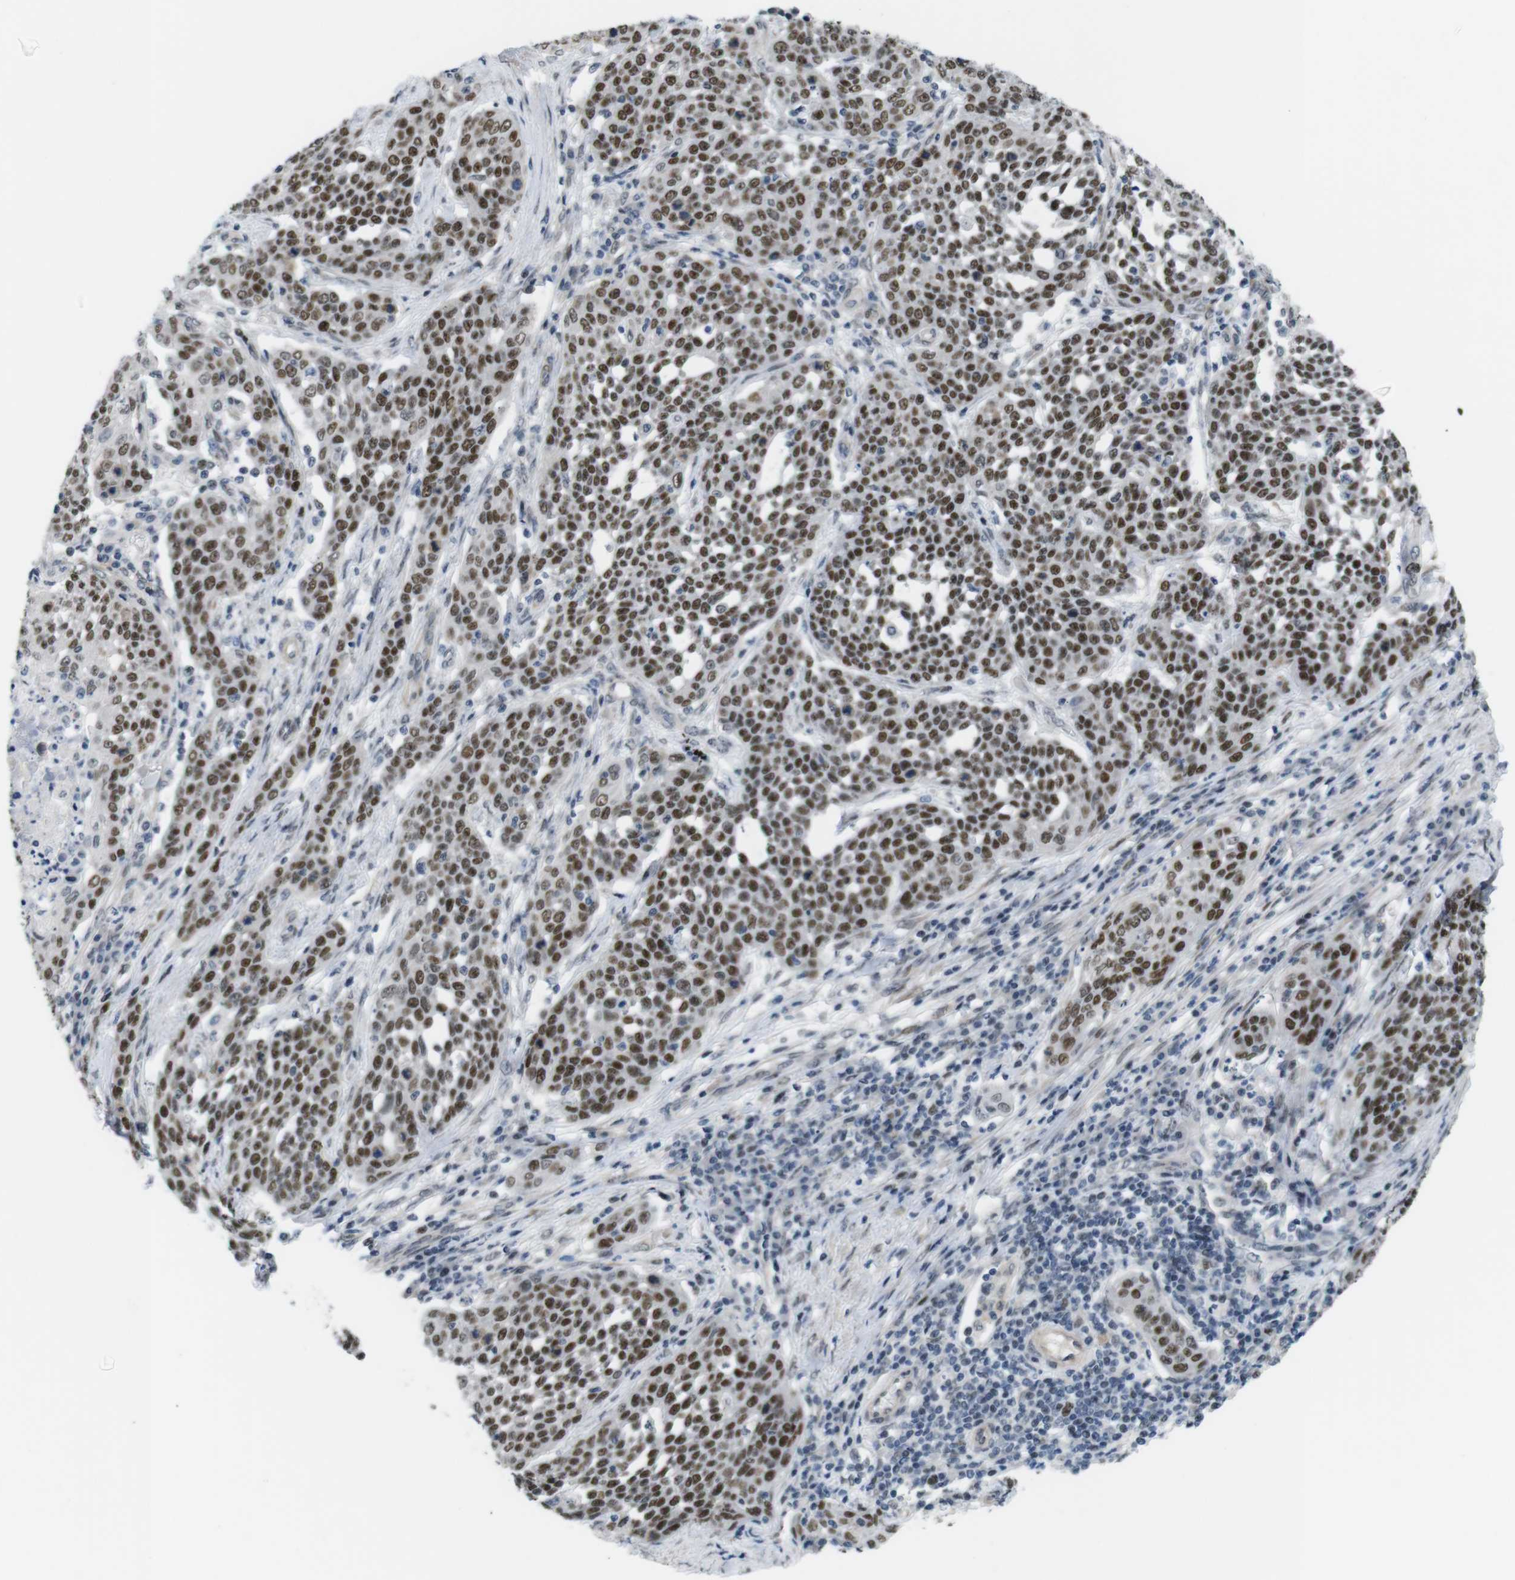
{"staining": {"intensity": "moderate", "quantity": ">75%", "location": "nuclear"}, "tissue": "cervical cancer", "cell_type": "Tumor cells", "image_type": "cancer", "snomed": [{"axis": "morphology", "description": "Squamous cell carcinoma, NOS"}, {"axis": "topography", "description": "Cervix"}], "caption": "Immunohistochemistry of human squamous cell carcinoma (cervical) exhibits medium levels of moderate nuclear positivity in about >75% of tumor cells.", "gene": "SMCO2", "patient": {"sex": "female", "age": 34}}